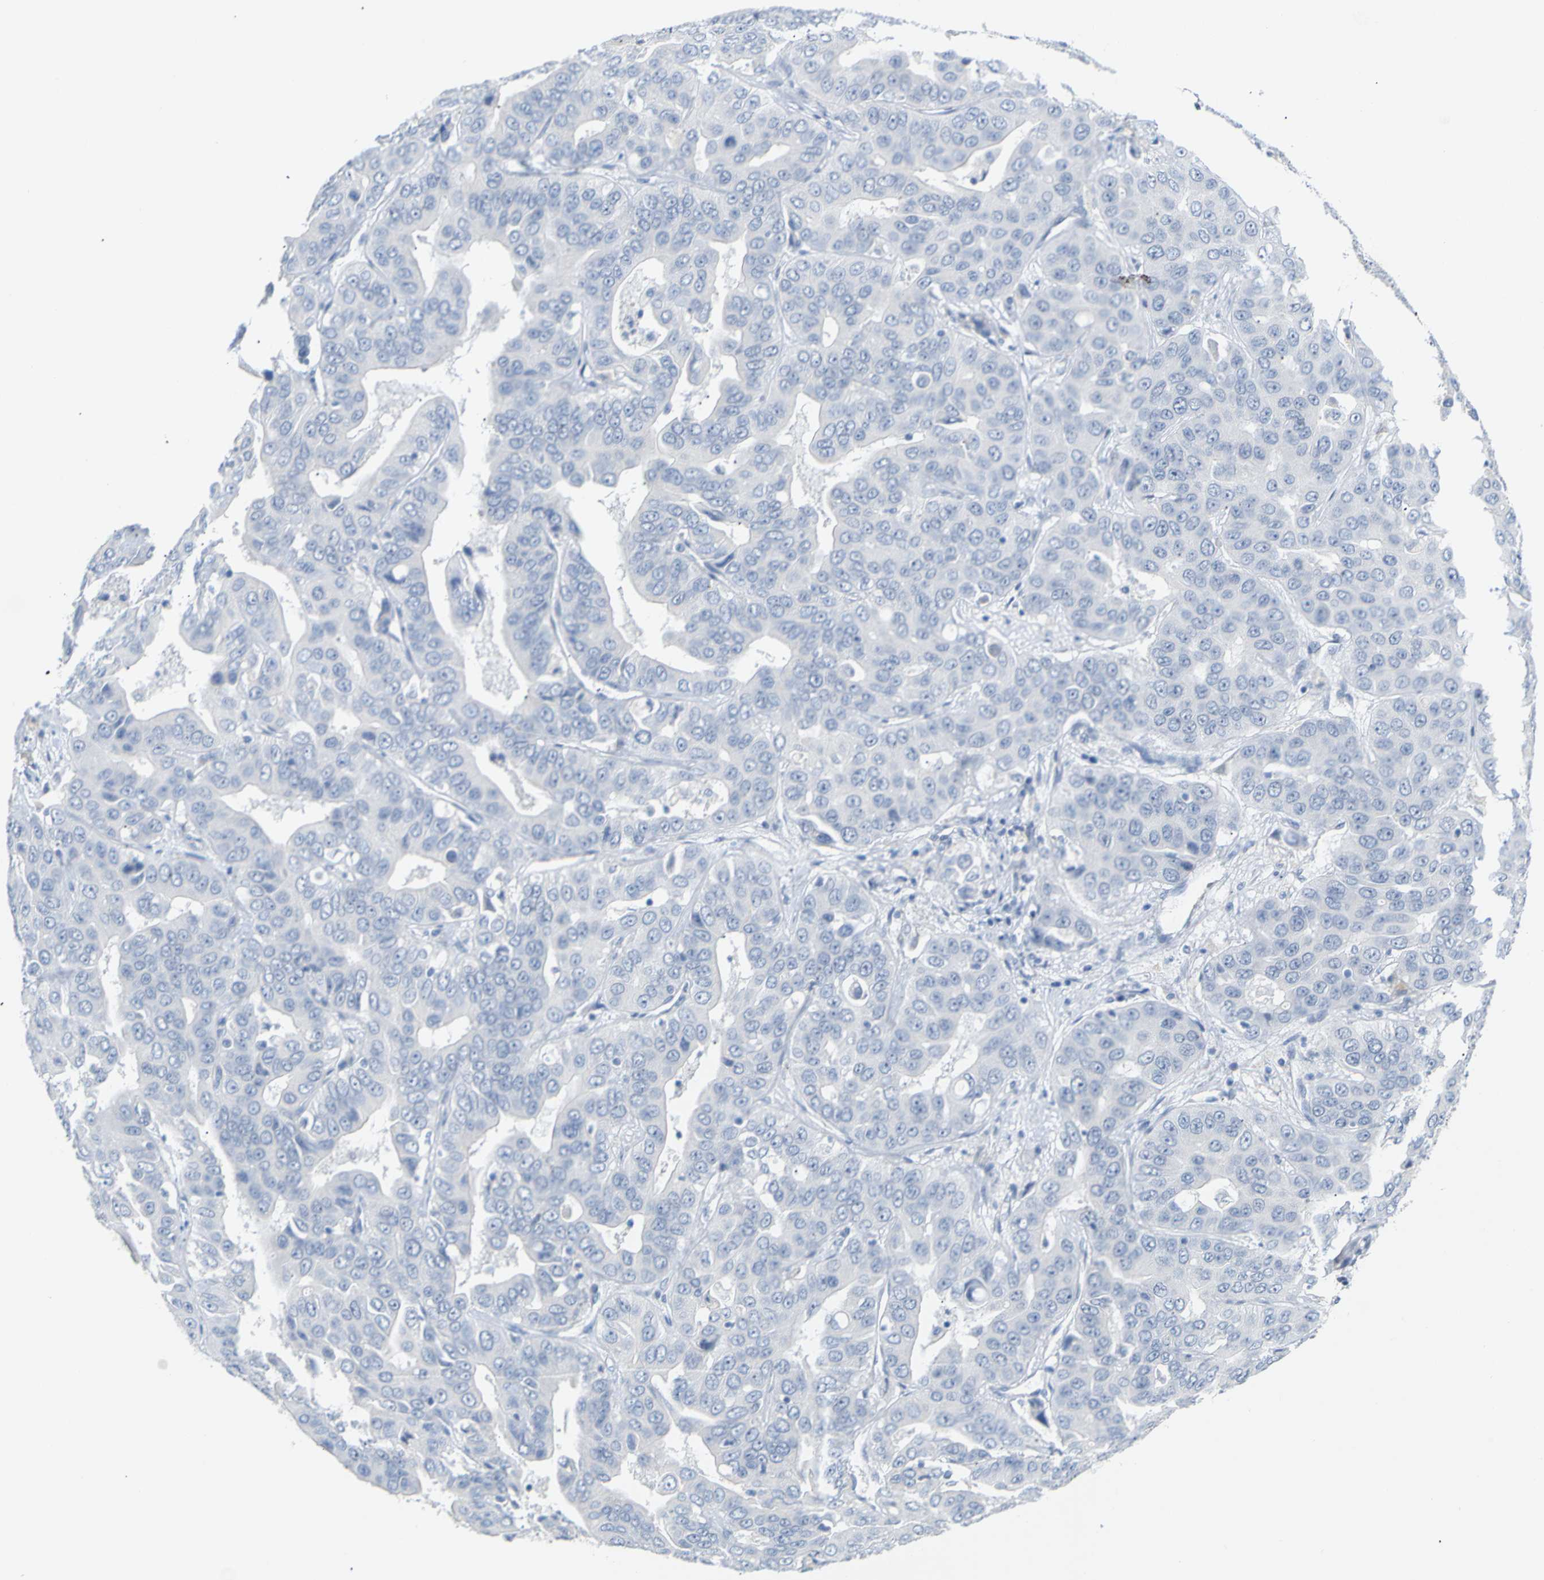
{"staining": {"intensity": "negative", "quantity": "none", "location": "none"}, "tissue": "liver cancer", "cell_type": "Tumor cells", "image_type": "cancer", "snomed": [{"axis": "morphology", "description": "Cholangiocarcinoma"}, {"axis": "topography", "description": "Liver"}], "caption": "Immunohistochemical staining of human liver cancer (cholangiocarcinoma) displays no significant positivity in tumor cells.", "gene": "OPN1SW", "patient": {"sex": "female", "age": 52}}